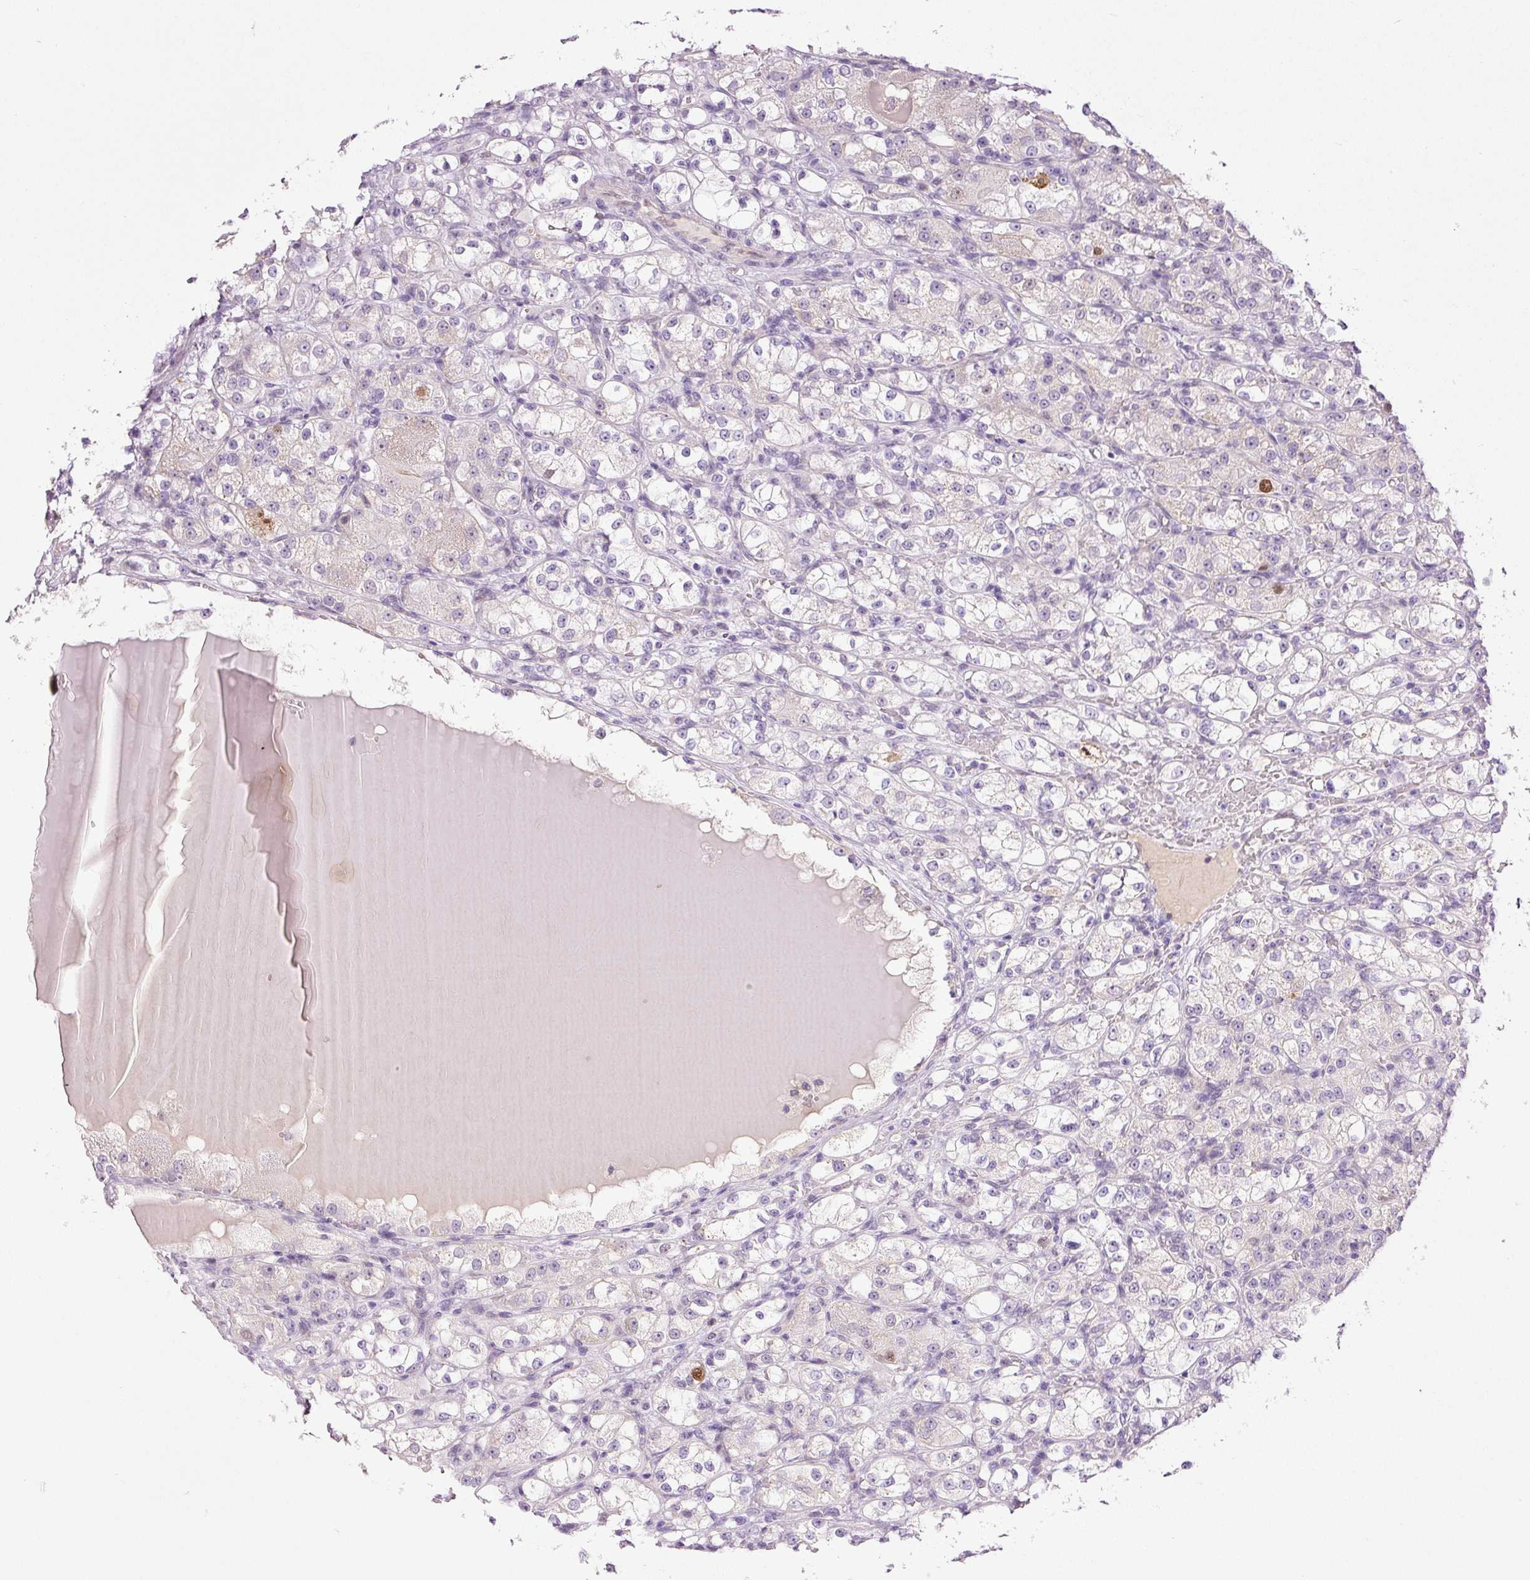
{"staining": {"intensity": "moderate", "quantity": "<25%", "location": "nuclear"}, "tissue": "renal cancer", "cell_type": "Tumor cells", "image_type": "cancer", "snomed": [{"axis": "morphology", "description": "Normal tissue, NOS"}, {"axis": "morphology", "description": "Adenocarcinoma, NOS"}, {"axis": "topography", "description": "Kidney"}], "caption": "Brown immunohistochemical staining in renal cancer (adenocarcinoma) exhibits moderate nuclear expression in about <25% of tumor cells.", "gene": "KPNA2", "patient": {"sex": "male", "age": 61}}